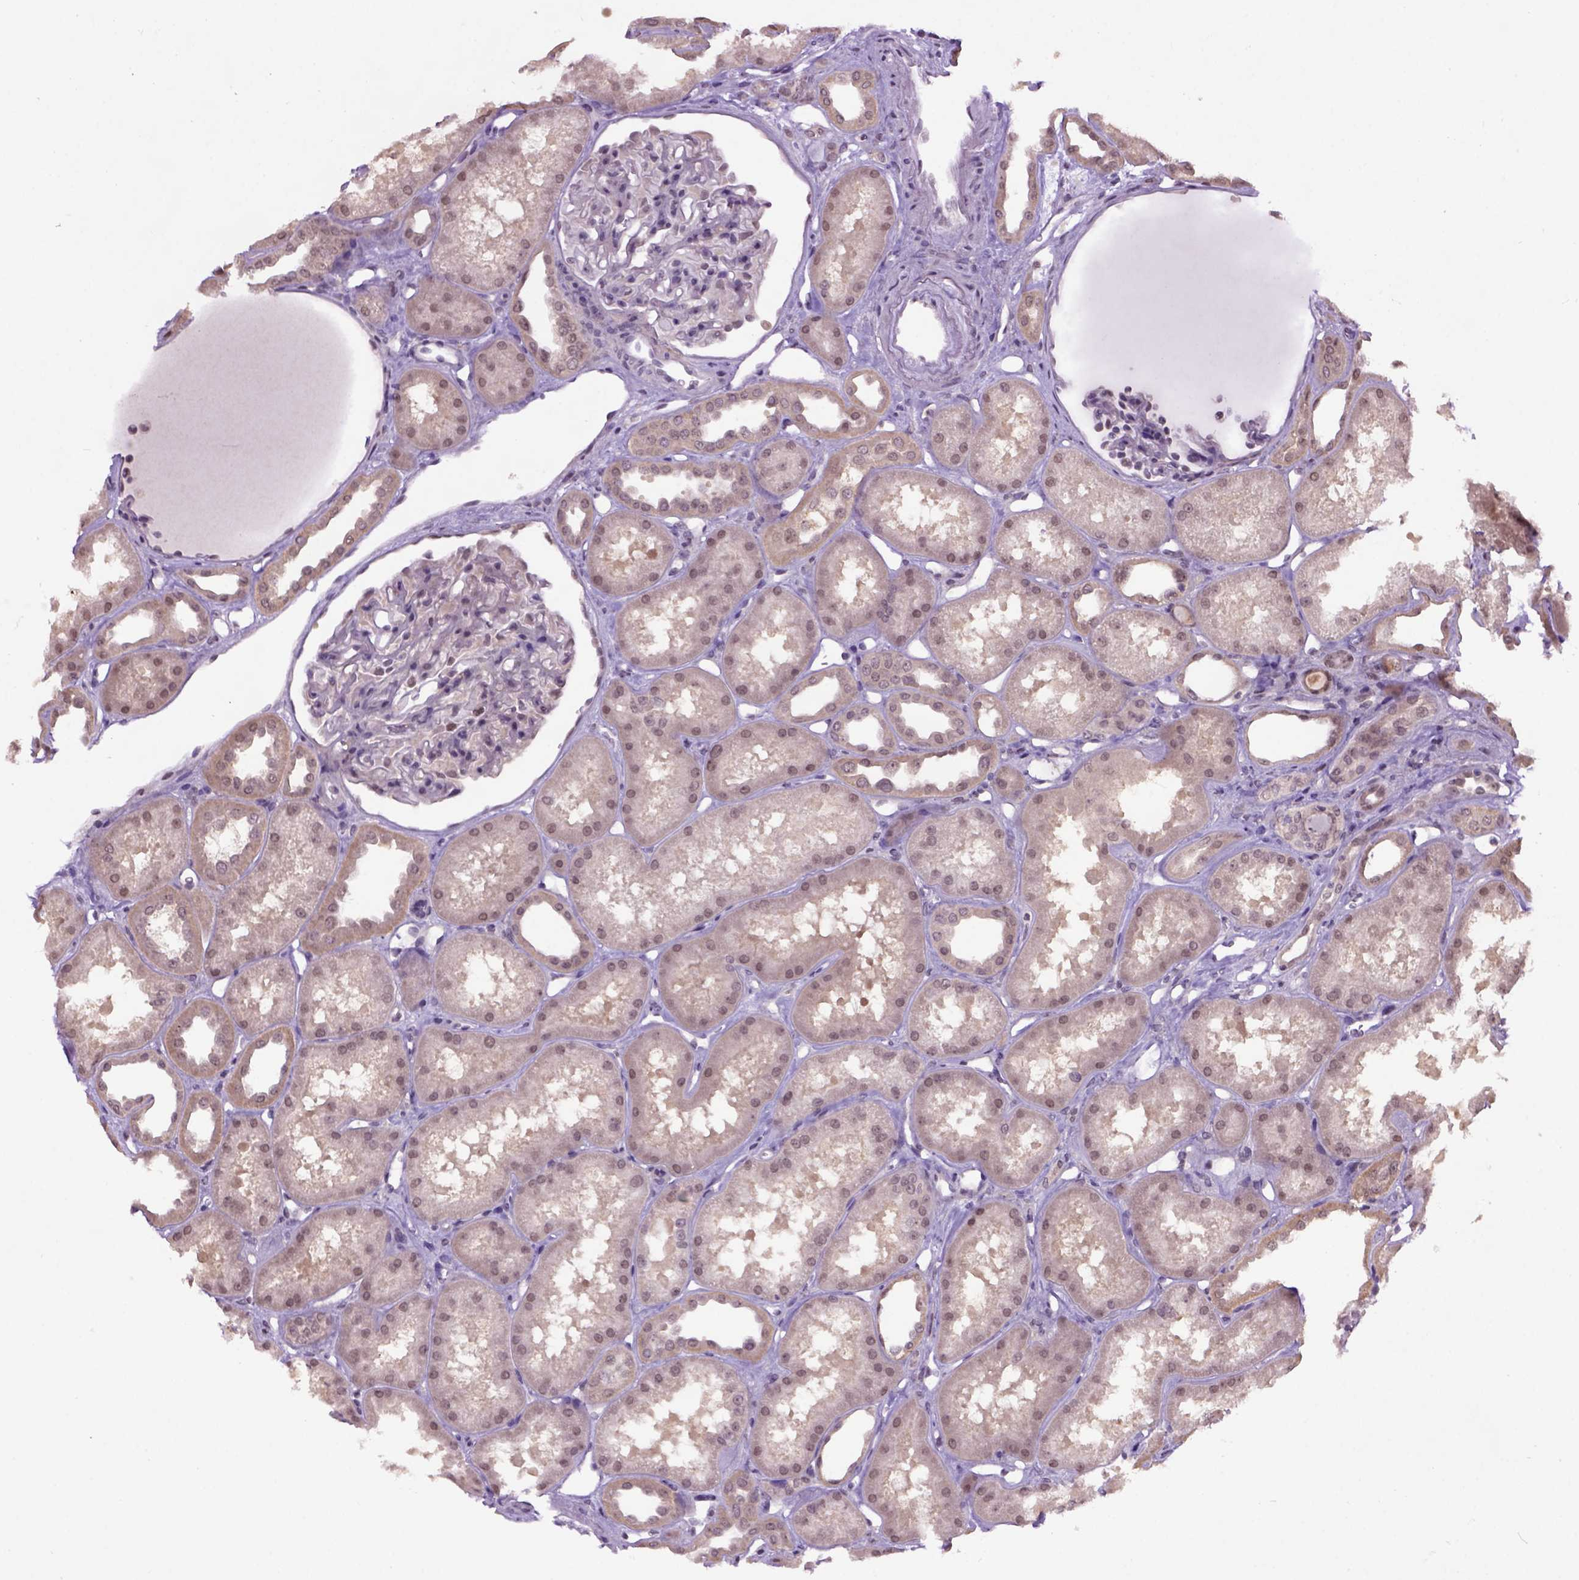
{"staining": {"intensity": "negative", "quantity": "none", "location": "none"}, "tissue": "kidney", "cell_type": "Cells in glomeruli", "image_type": "normal", "snomed": [{"axis": "morphology", "description": "Normal tissue, NOS"}, {"axis": "topography", "description": "Kidney"}], "caption": "IHC of normal kidney exhibits no staining in cells in glomeruli.", "gene": "RAB43", "patient": {"sex": "male", "age": 61}}